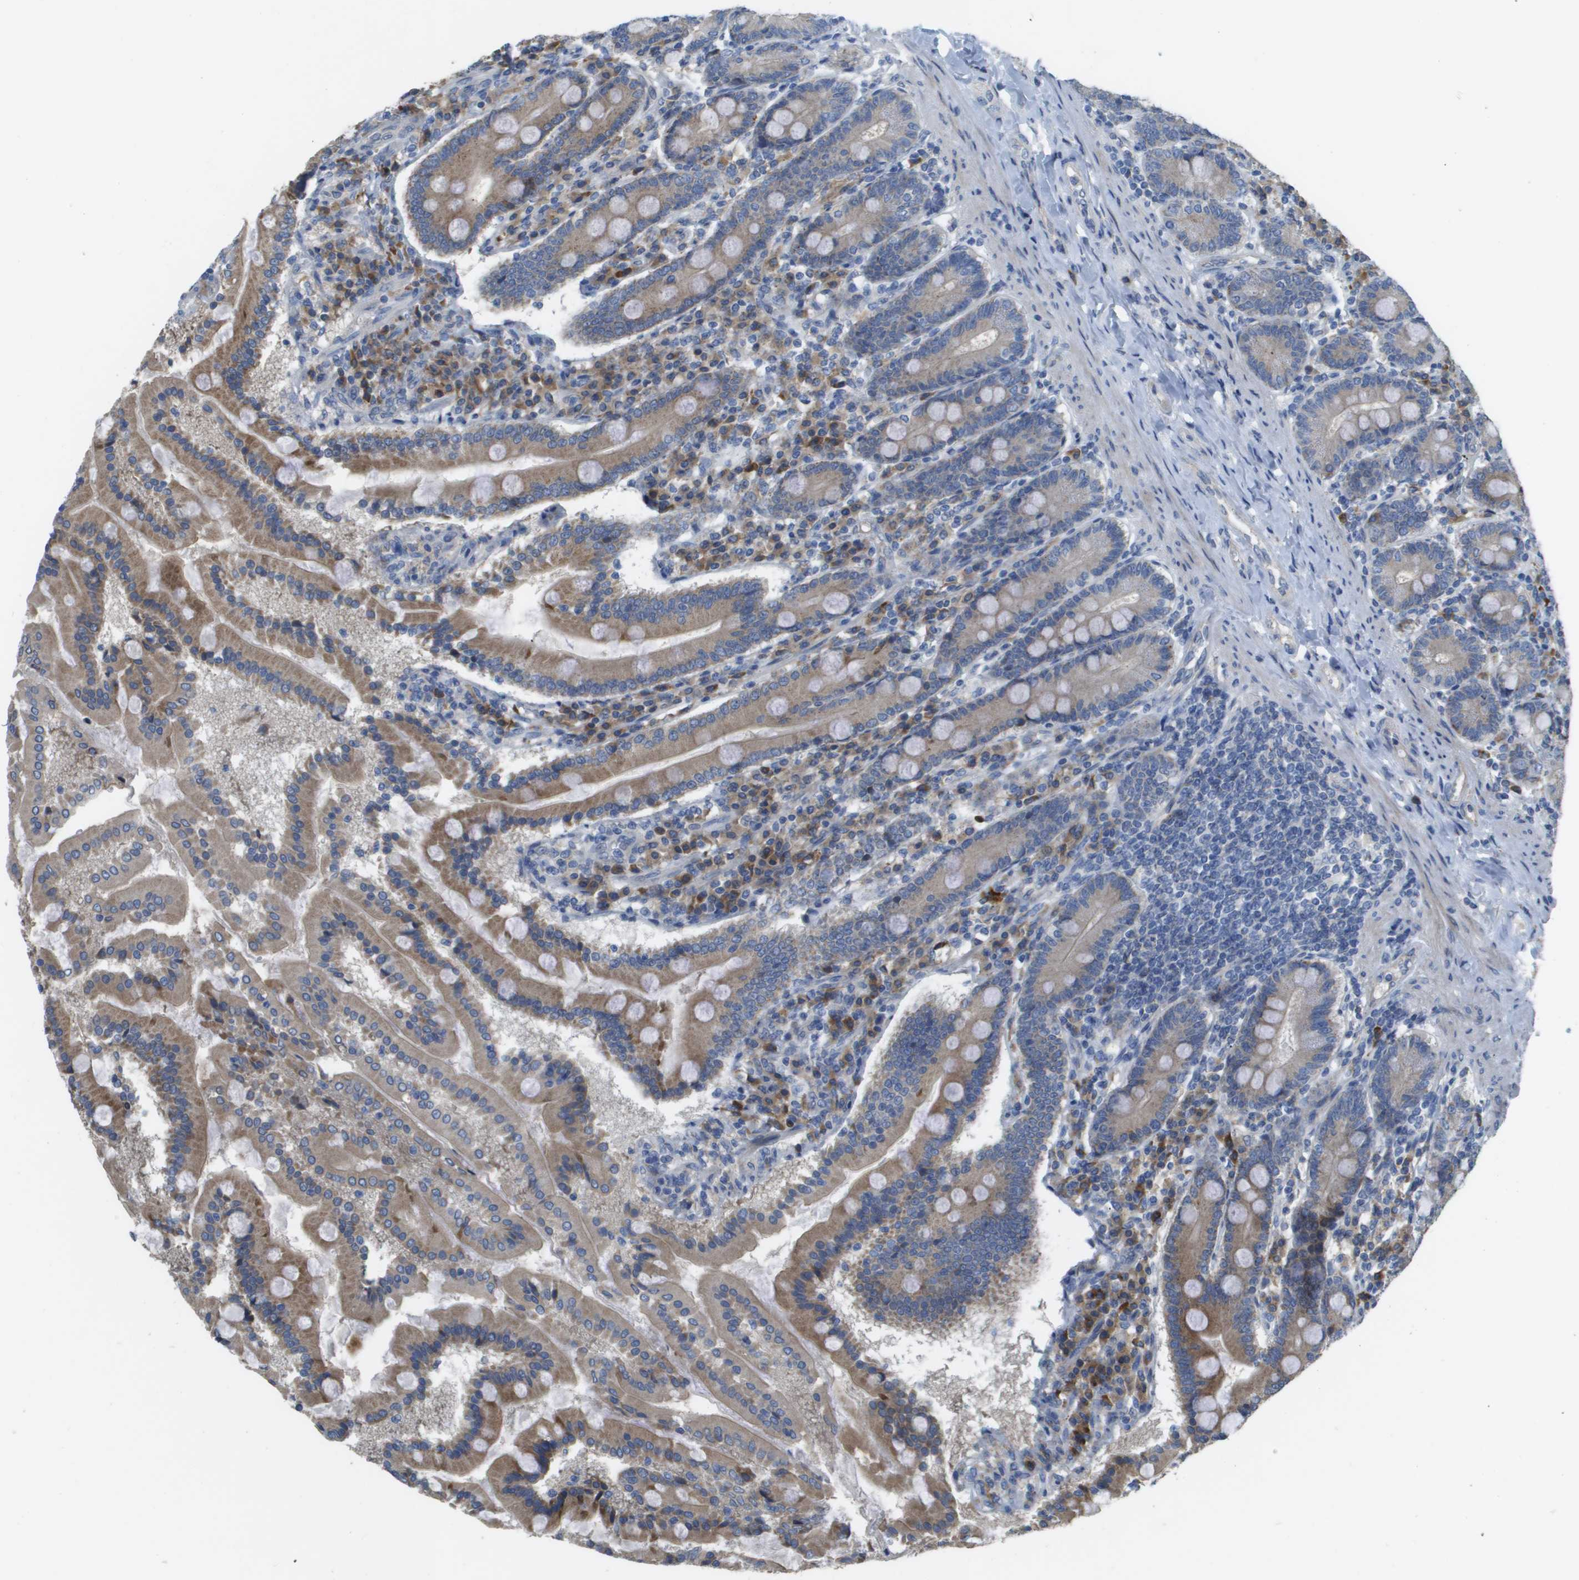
{"staining": {"intensity": "strong", "quantity": ">75%", "location": "cytoplasmic/membranous"}, "tissue": "duodenum", "cell_type": "Glandular cells", "image_type": "normal", "snomed": [{"axis": "morphology", "description": "Normal tissue, NOS"}, {"axis": "topography", "description": "Duodenum"}], "caption": "Immunohistochemical staining of unremarkable duodenum demonstrates >75% levels of strong cytoplasmic/membranous protein staining in approximately >75% of glandular cells. (Stains: DAB (3,3'-diaminobenzidine) in brown, nuclei in blue, Microscopy: brightfield microscopy at high magnification).", "gene": "CASP10", "patient": {"sex": "male", "age": 50}}